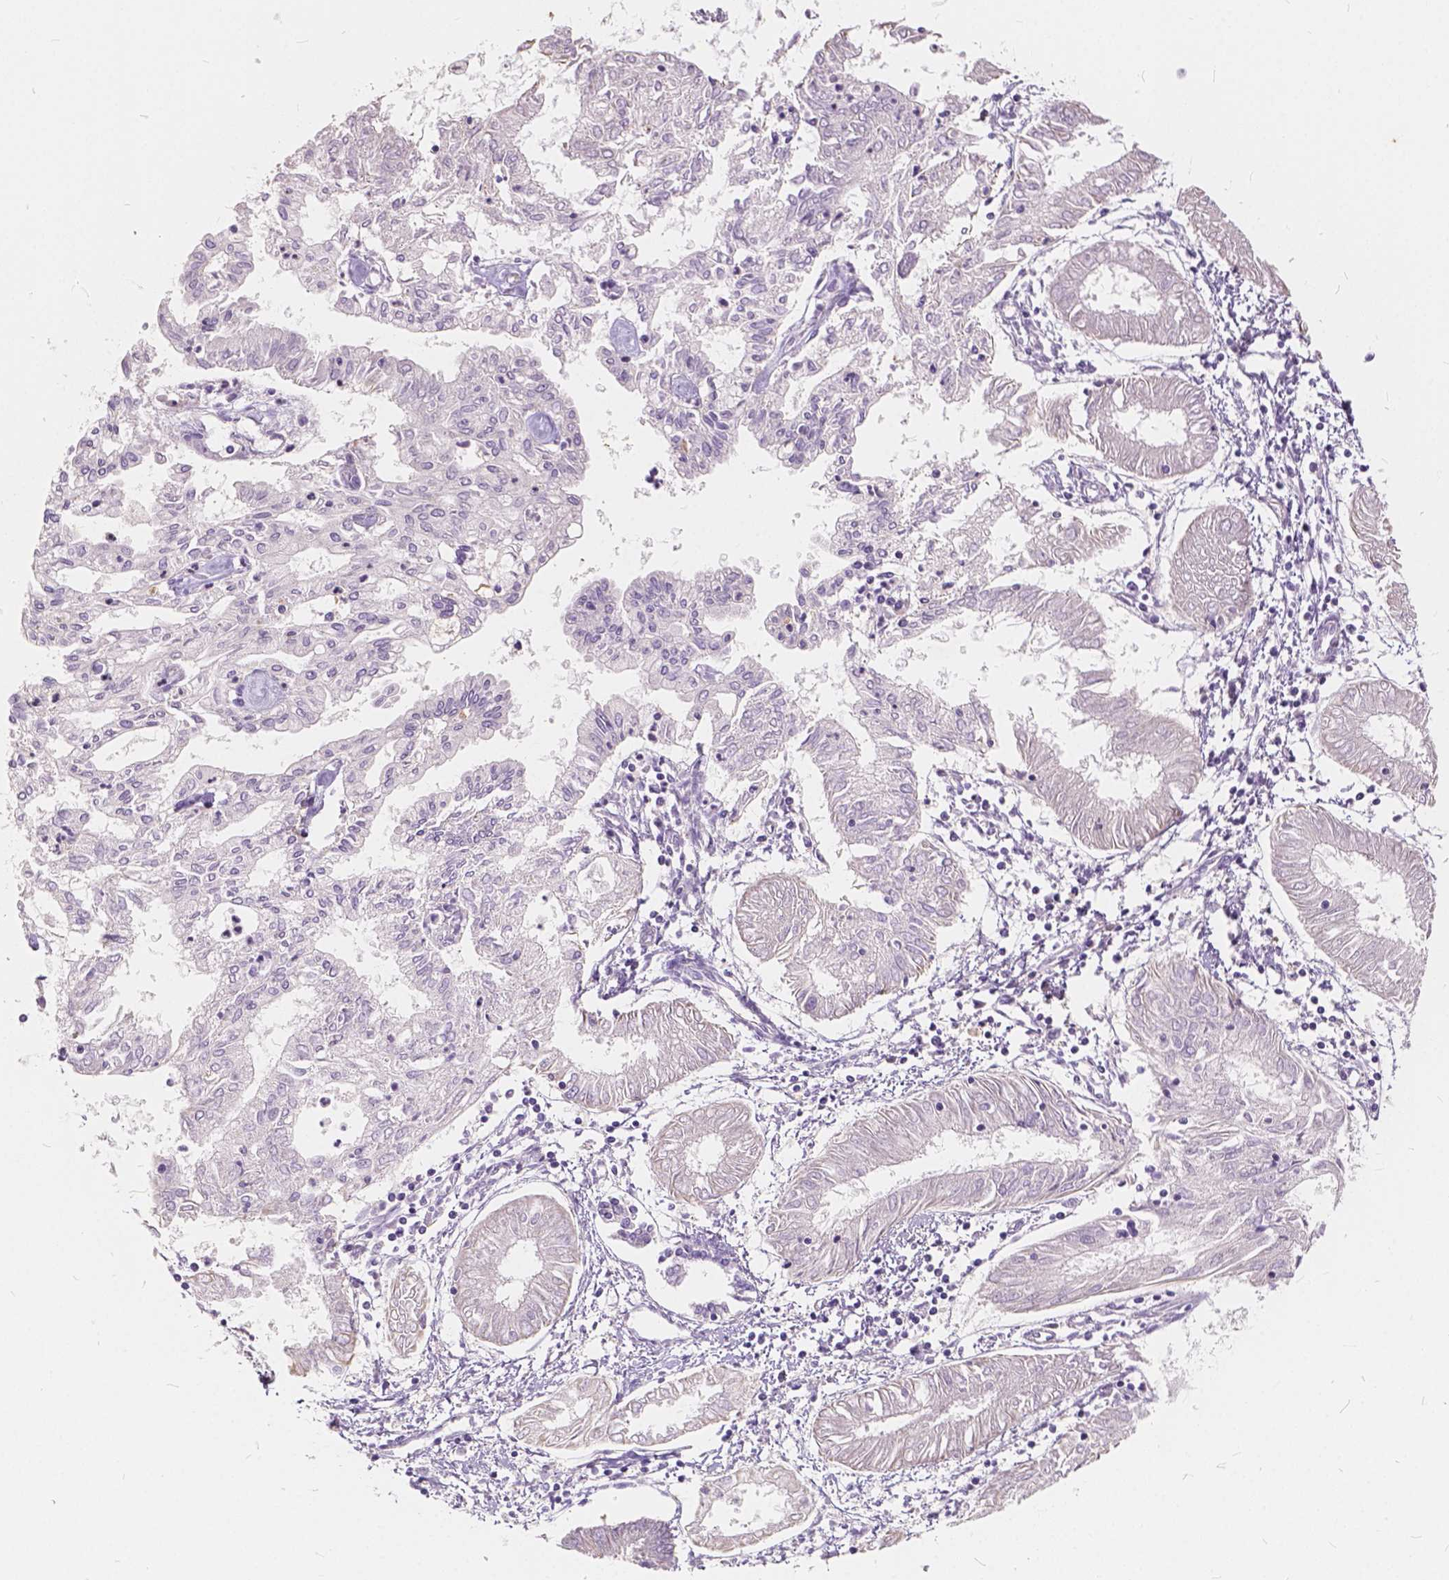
{"staining": {"intensity": "negative", "quantity": "none", "location": "none"}, "tissue": "endometrial cancer", "cell_type": "Tumor cells", "image_type": "cancer", "snomed": [{"axis": "morphology", "description": "Adenocarcinoma, NOS"}, {"axis": "topography", "description": "Endometrium"}], "caption": "Immunohistochemistry (IHC) of human endometrial cancer exhibits no expression in tumor cells.", "gene": "KIAA0513", "patient": {"sex": "female", "age": 68}}